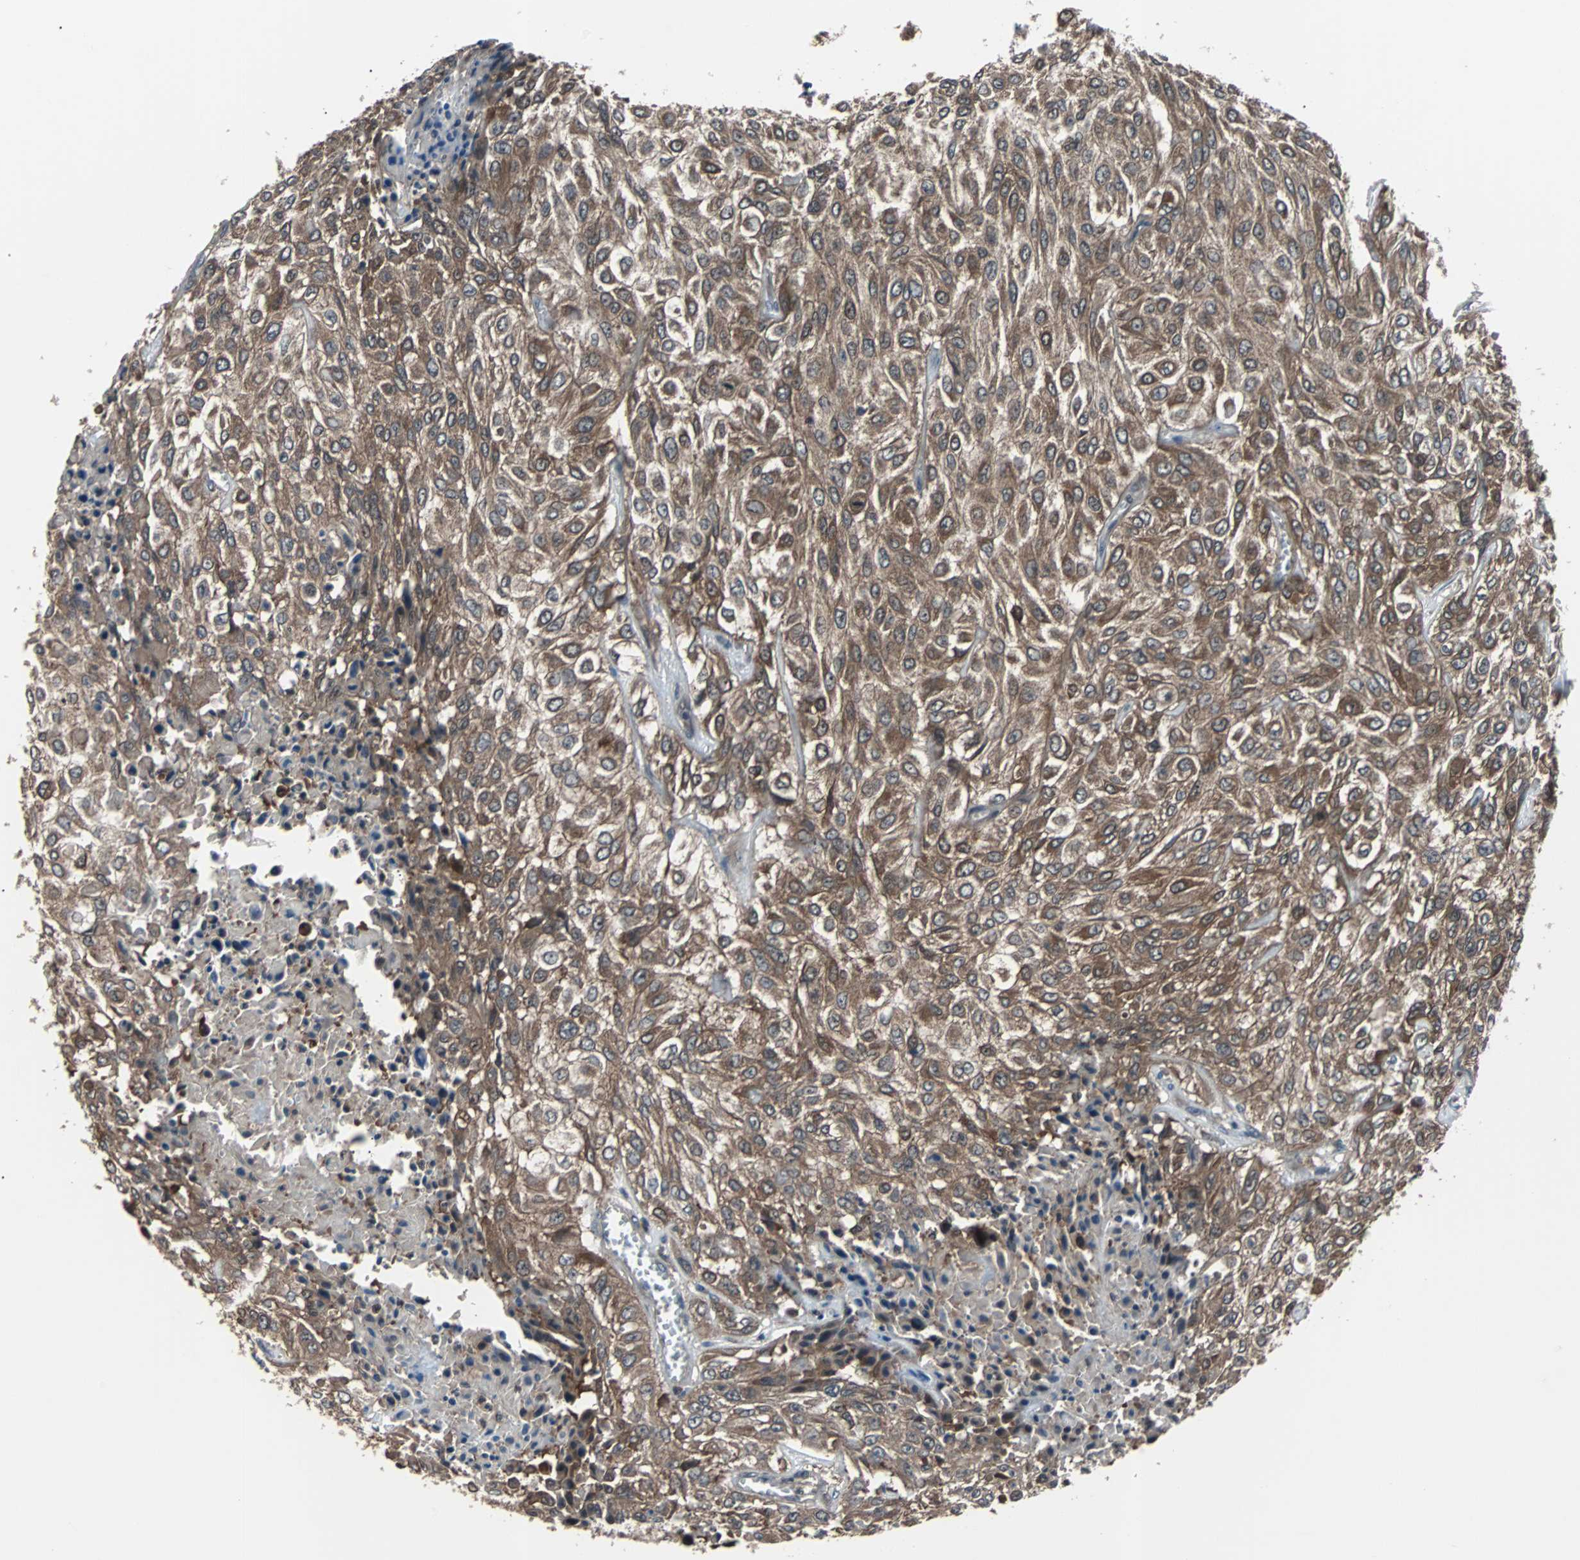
{"staining": {"intensity": "moderate", "quantity": ">75%", "location": "cytoplasmic/membranous"}, "tissue": "urothelial cancer", "cell_type": "Tumor cells", "image_type": "cancer", "snomed": [{"axis": "morphology", "description": "Urothelial carcinoma, High grade"}, {"axis": "topography", "description": "Urinary bladder"}], "caption": "DAB (3,3'-diaminobenzidine) immunohistochemical staining of human urothelial cancer displays moderate cytoplasmic/membranous protein staining in about >75% of tumor cells.", "gene": "PAK1", "patient": {"sex": "male", "age": 57}}